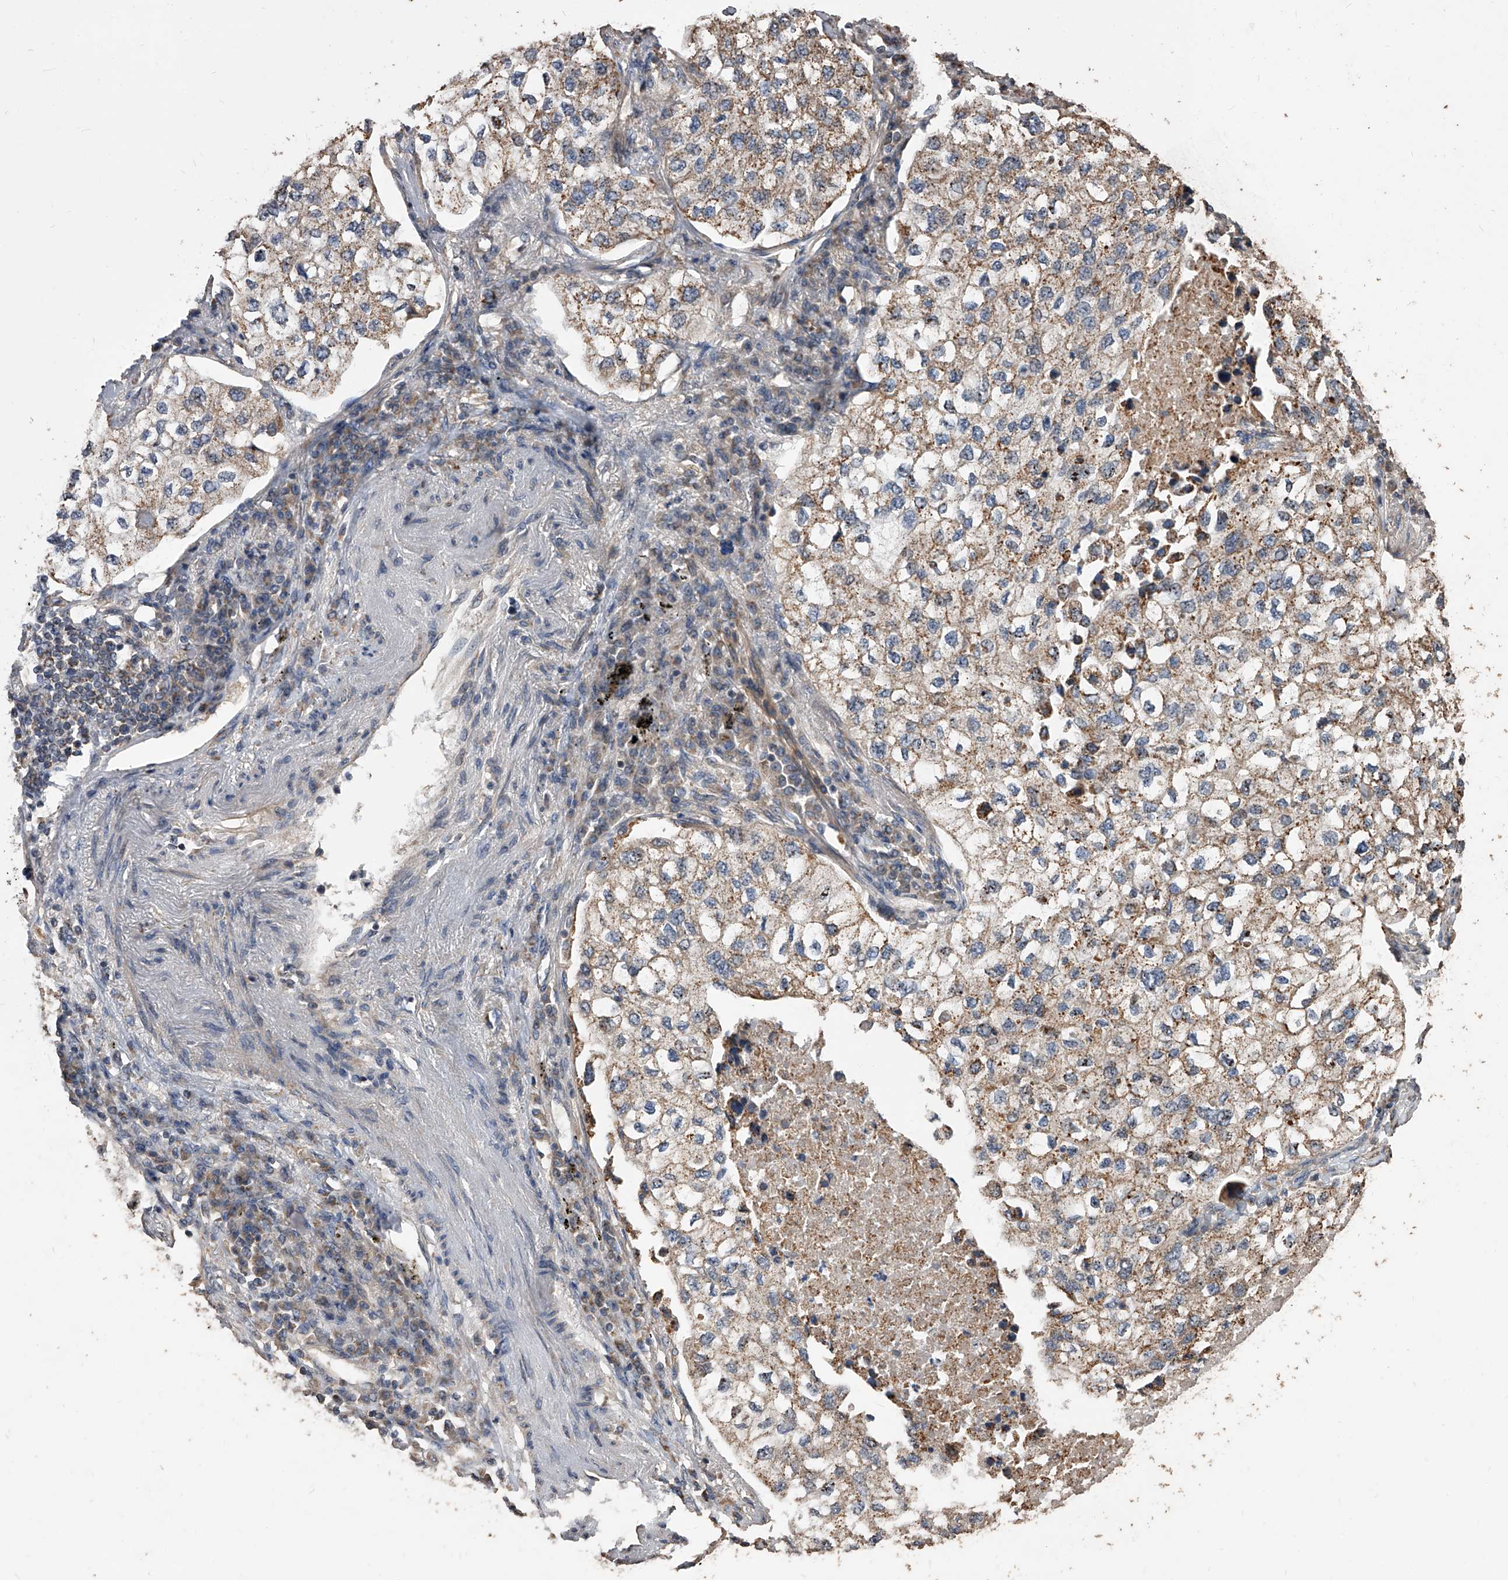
{"staining": {"intensity": "moderate", "quantity": ">75%", "location": "cytoplasmic/membranous"}, "tissue": "lung cancer", "cell_type": "Tumor cells", "image_type": "cancer", "snomed": [{"axis": "morphology", "description": "Adenocarcinoma, NOS"}, {"axis": "topography", "description": "Lung"}], "caption": "A medium amount of moderate cytoplasmic/membranous expression is identified in approximately >75% of tumor cells in adenocarcinoma (lung) tissue.", "gene": "LTV1", "patient": {"sex": "male", "age": 63}}